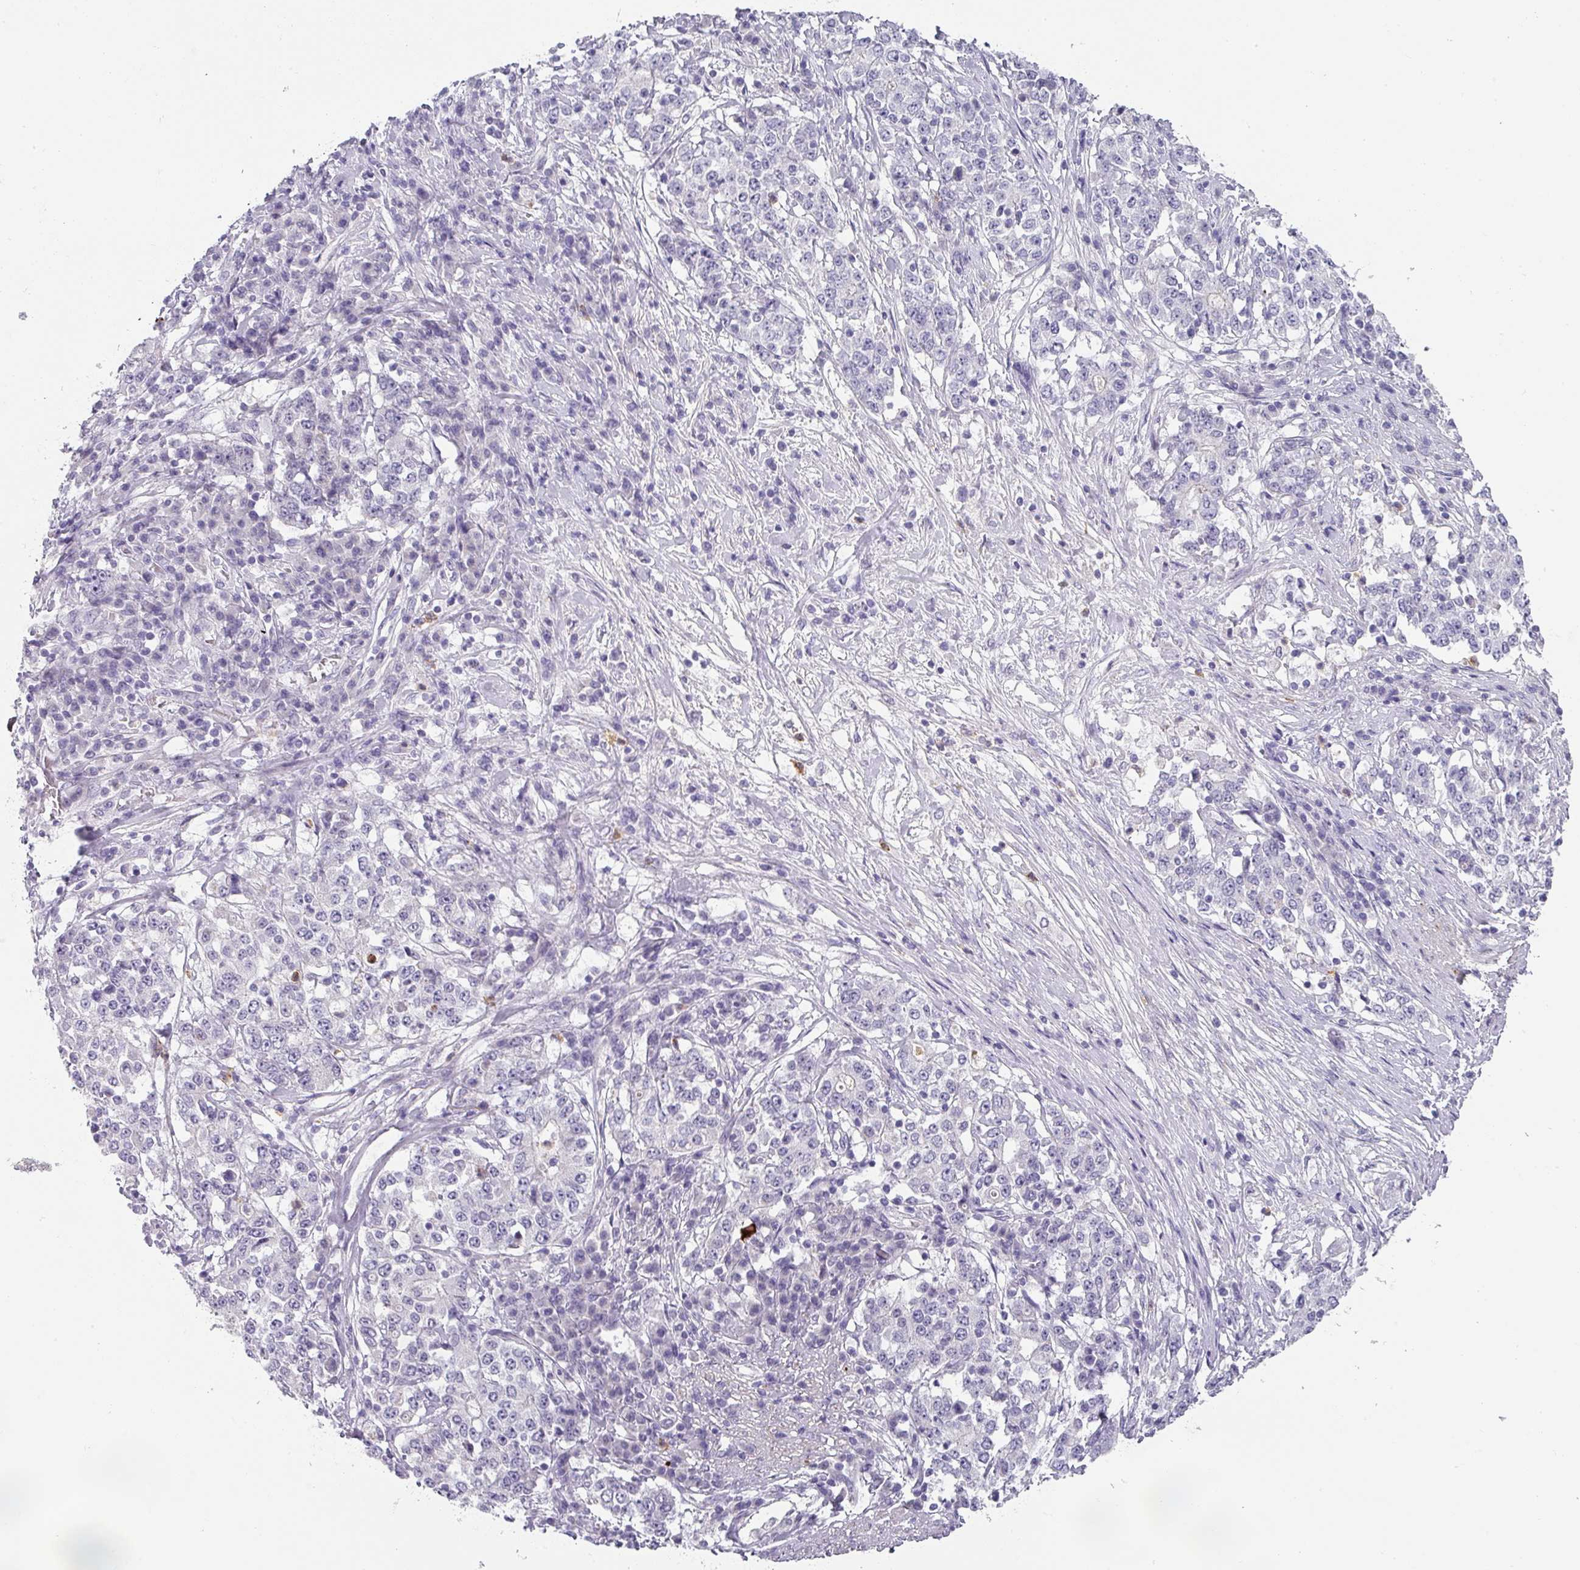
{"staining": {"intensity": "negative", "quantity": "none", "location": "none"}, "tissue": "stomach cancer", "cell_type": "Tumor cells", "image_type": "cancer", "snomed": [{"axis": "morphology", "description": "Adenocarcinoma, NOS"}, {"axis": "topography", "description": "Stomach"}], "caption": "Immunohistochemistry of human adenocarcinoma (stomach) exhibits no expression in tumor cells.", "gene": "BTLA", "patient": {"sex": "male", "age": 59}}